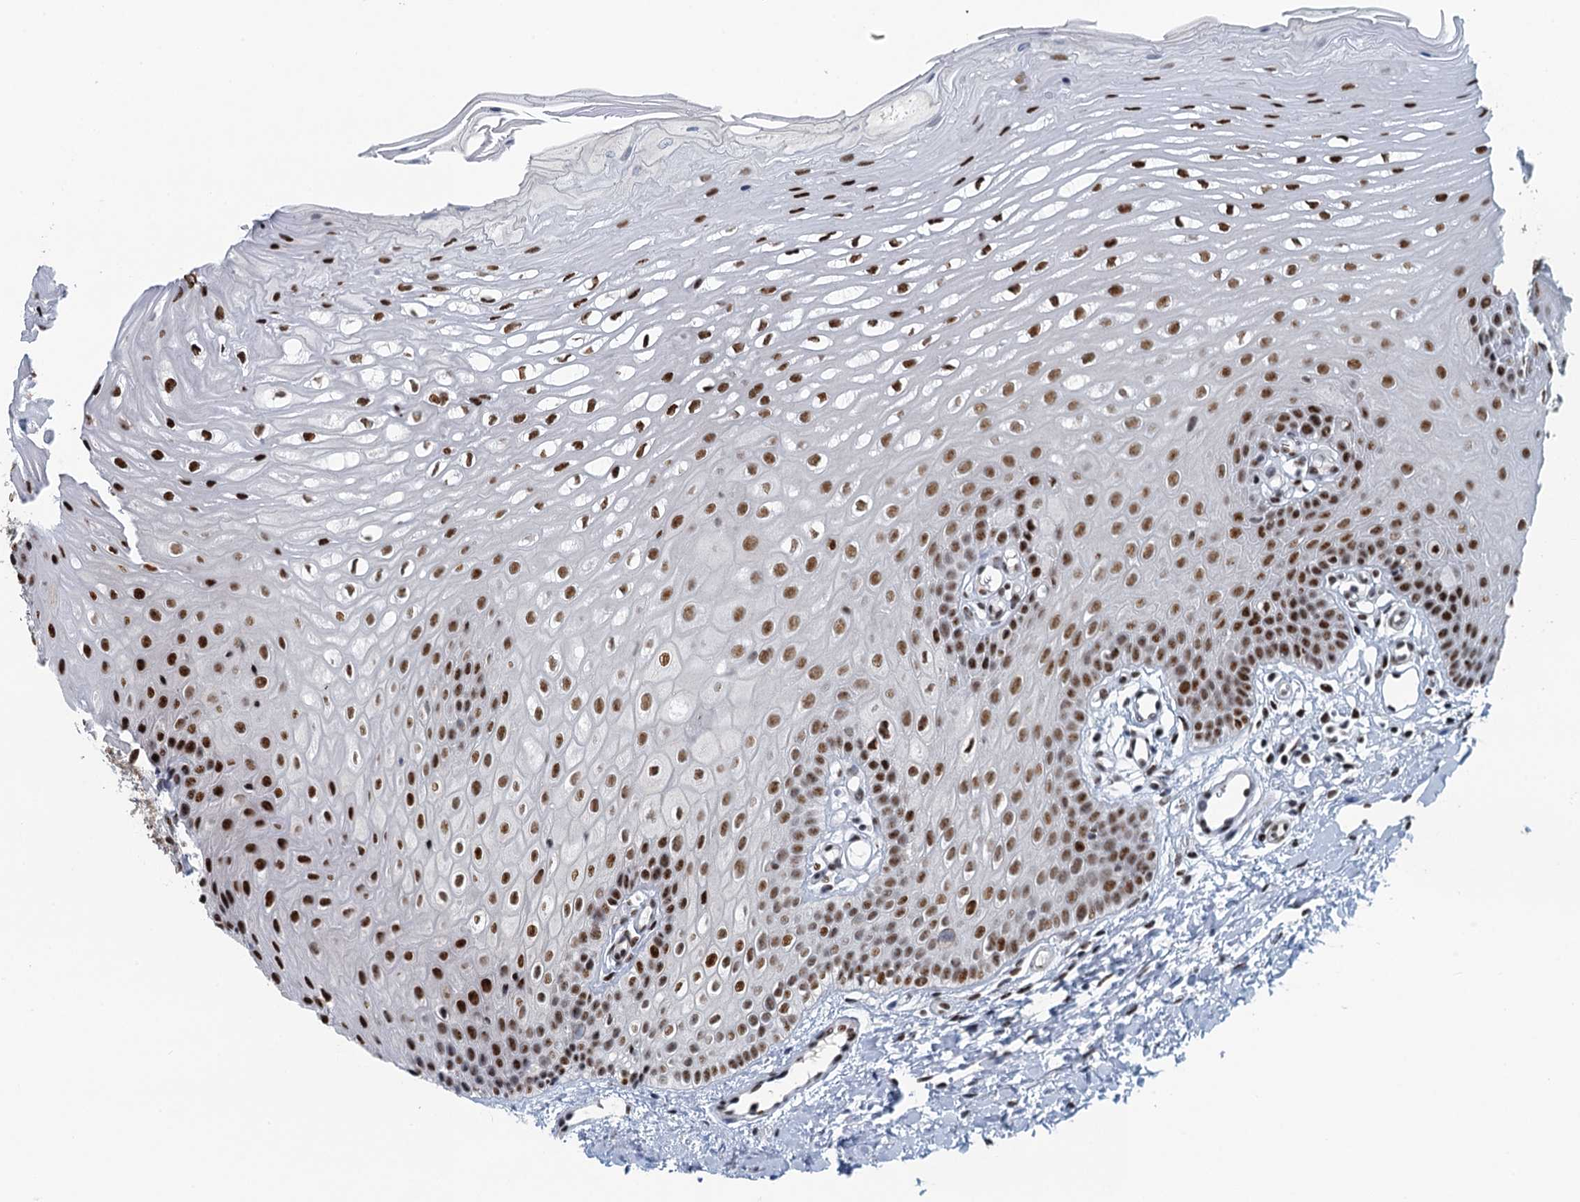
{"staining": {"intensity": "strong", "quantity": ">75%", "location": "nuclear"}, "tissue": "oral mucosa", "cell_type": "Squamous epithelial cells", "image_type": "normal", "snomed": [{"axis": "morphology", "description": "Normal tissue, NOS"}, {"axis": "topography", "description": "Oral tissue"}], "caption": "About >75% of squamous epithelial cells in unremarkable human oral mucosa display strong nuclear protein staining as visualized by brown immunohistochemical staining.", "gene": "TTLL9", "patient": {"sex": "female", "age": 39}}